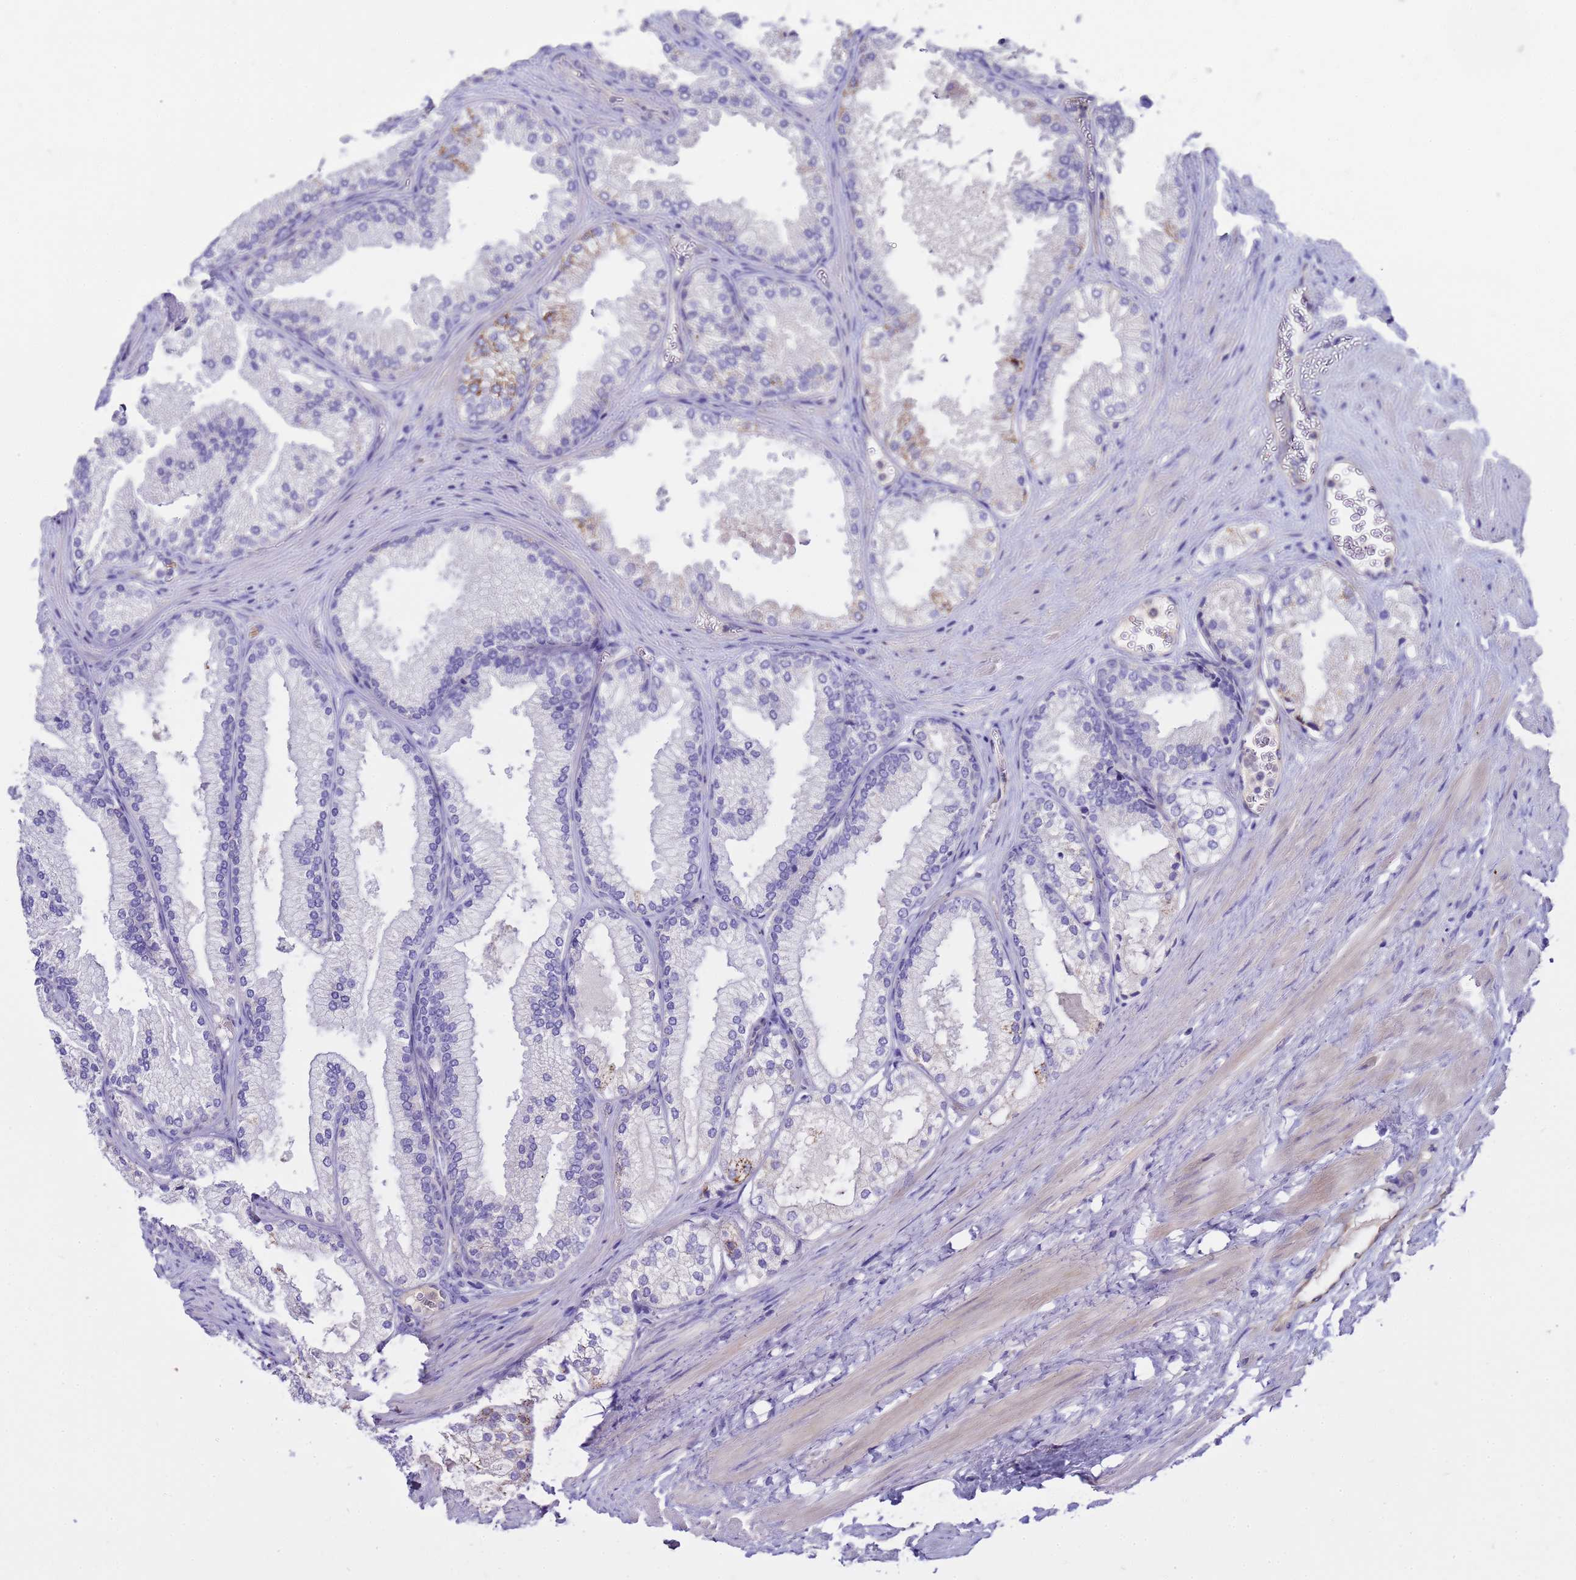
{"staining": {"intensity": "strong", "quantity": "<25%", "location": "cytoplasmic/membranous"}, "tissue": "prostate", "cell_type": "Glandular cells", "image_type": "normal", "snomed": [{"axis": "morphology", "description": "Normal tissue, NOS"}, {"axis": "topography", "description": "Prostate"}], "caption": "A photomicrograph showing strong cytoplasmic/membranous staining in about <25% of glandular cells in unremarkable prostate, as visualized by brown immunohistochemical staining.", "gene": "RIPPLY2", "patient": {"sex": "male", "age": 76}}